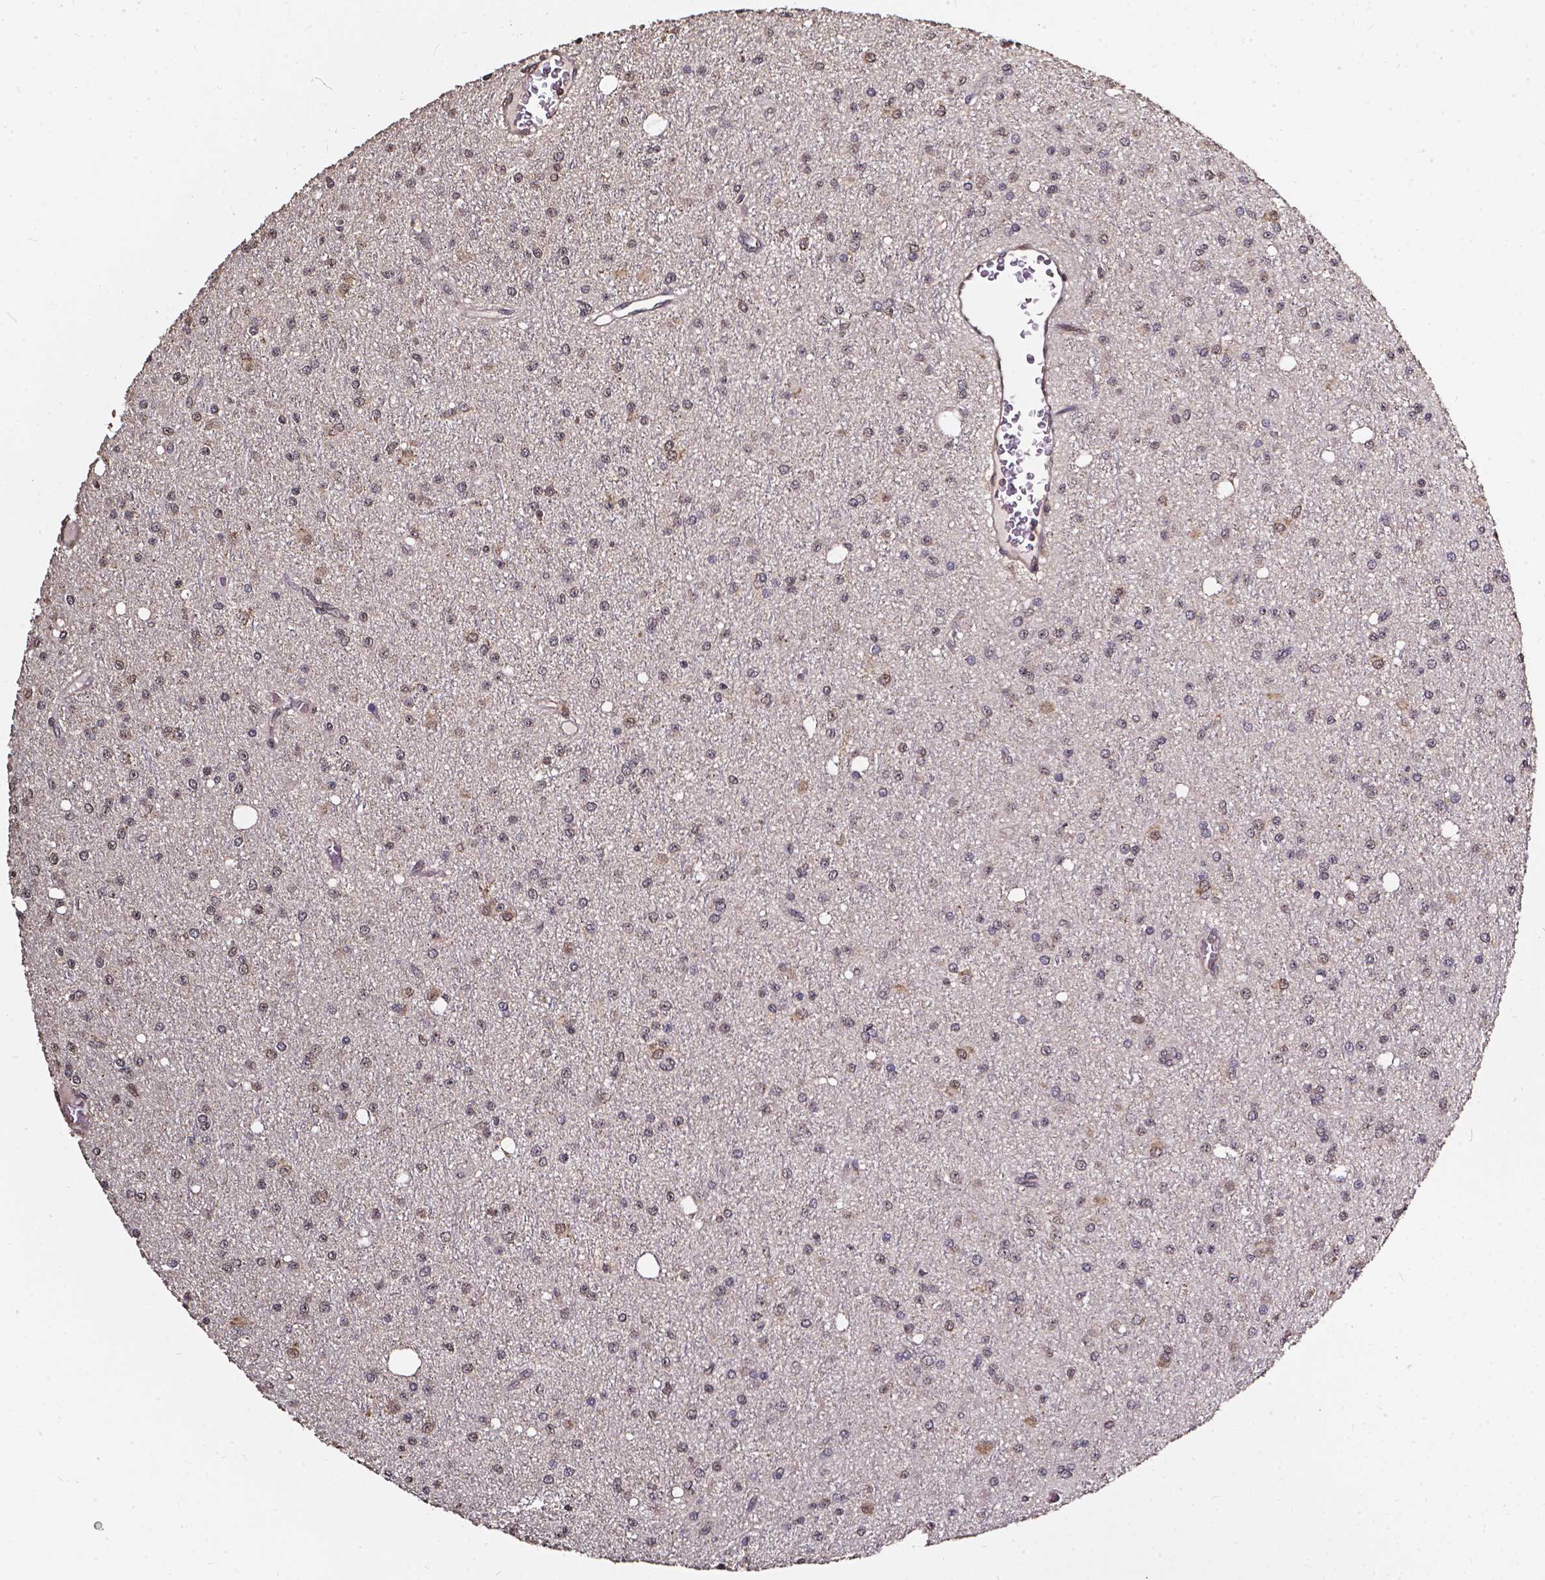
{"staining": {"intensity": "negative", "quantity": "none", "location": "none"}, "tissue": "glioma", "cell_type": "Tumor cells", "image_type": "cancer", "snomed": [{"axis": "morphology", "description": "Glioma, malignant, Low grade"}, {"axis": "topography", "description": "Brain"}], "caption": "Photomicrograph shows no protein staining in tumor cells of malignant glioma (low-grade) tissue.", "gene": "GLRA2", "patient": {"sex": "male", "age": 27}}